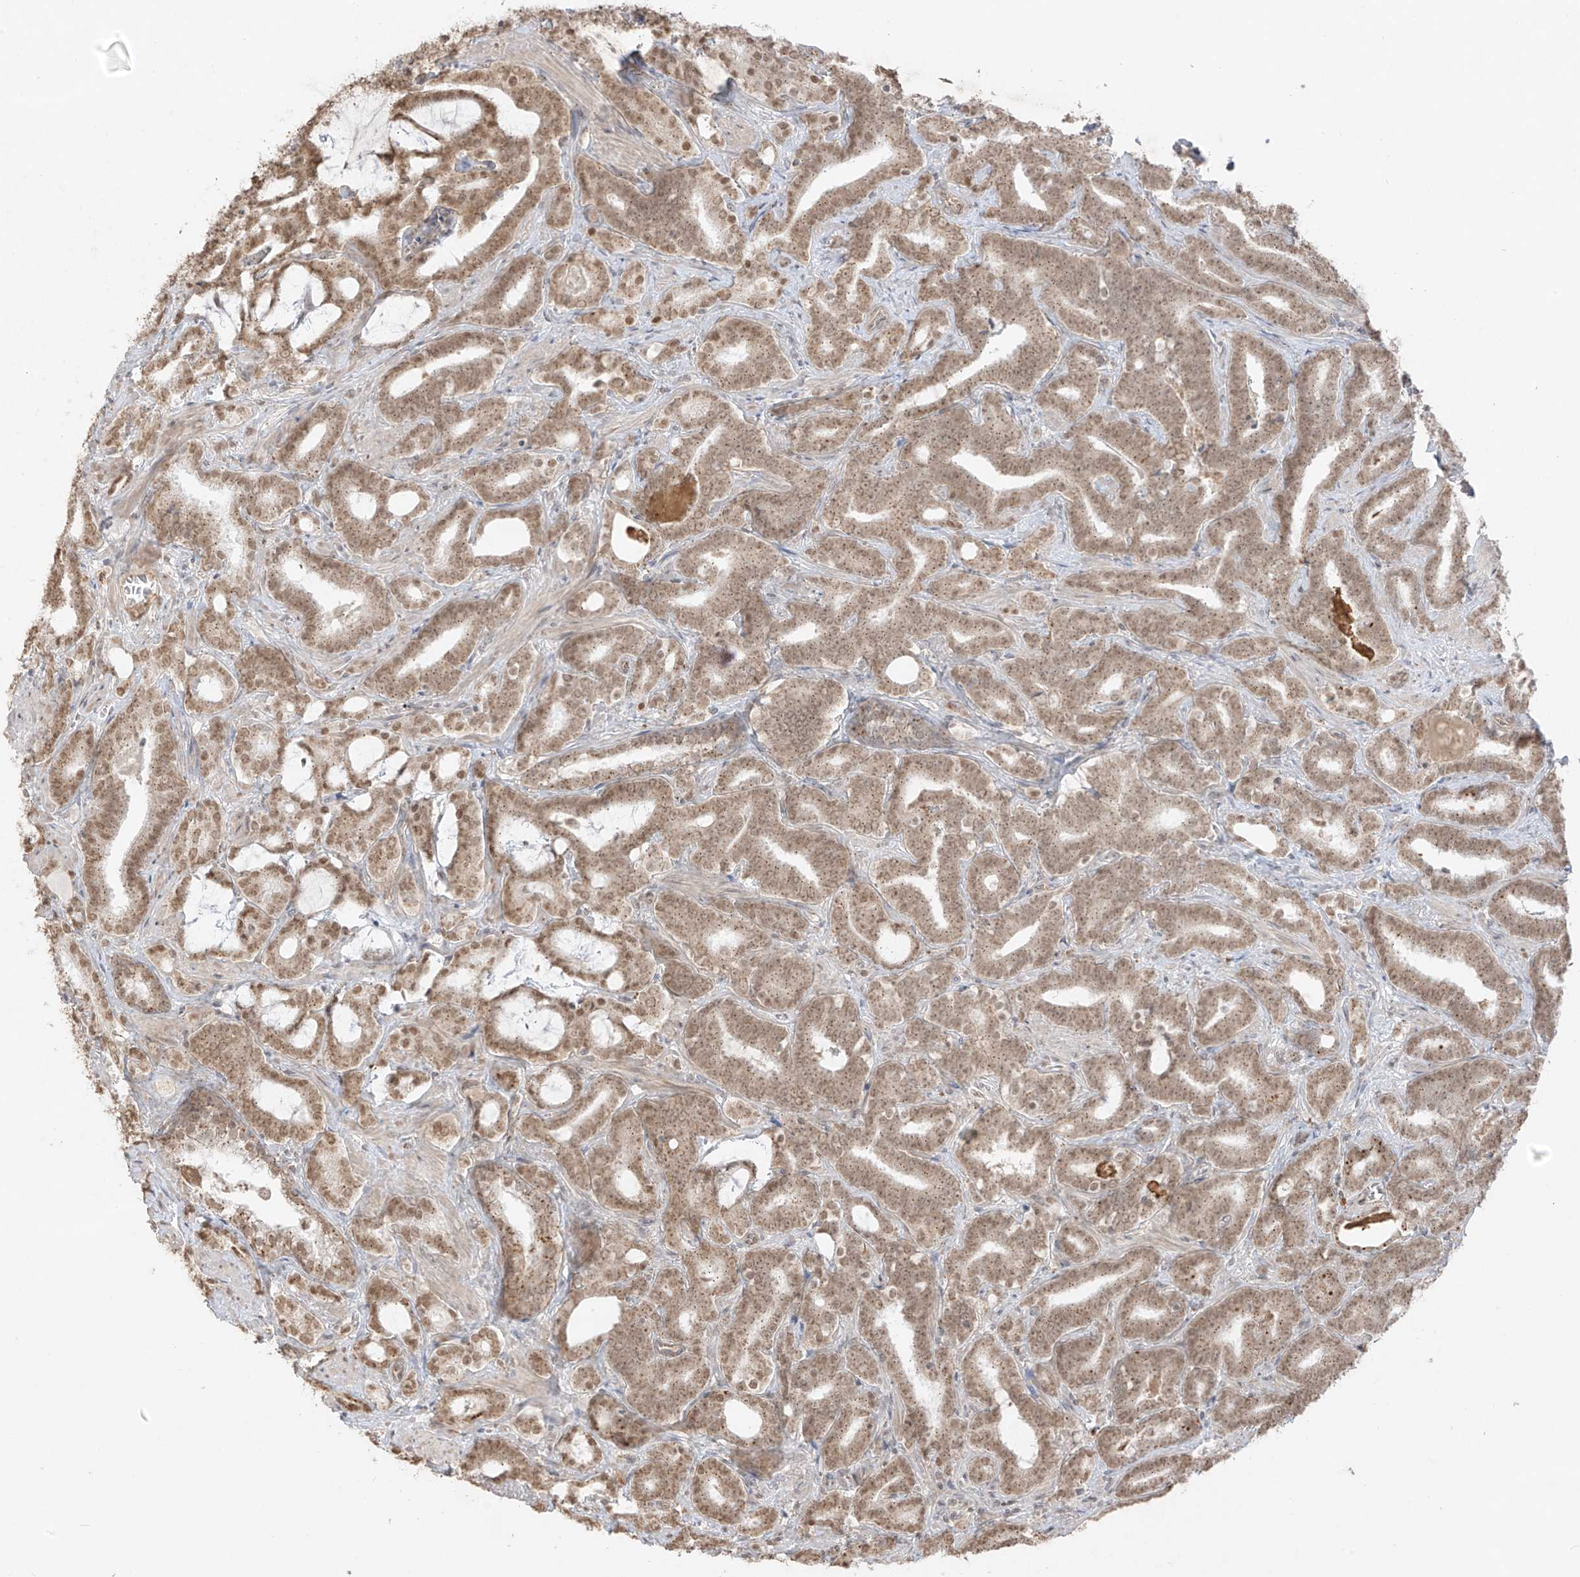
{"staining": {"intensity": "moderate", "quantity": ">75%", "location": "cytoplasmic/membranous,nuclear"}, "tissue": "prostate cancer", "cell_type": "Tumor cells", "image_type": "cancer", "snomed": [{"axis": "morphology", "description": "Adenocarcinoma, High grade"}, {"axis": "topography", "description": "Prostate and seminal vesicle, NOS"}], "caption": "A high-resolution micrograph shows IHC staining of adenocarcinoma (high-grade) (prostate), which exhibits moderate cytoplasmic/membranous and nuclear staining in approximately >75% of tumor cells. (DAB (3,3'-diaminobenzidine) = brown stain, brightfield microscopy at high magnification).", "gene": "N4BP3", "patient": {"sex": "male", "age": 67}}